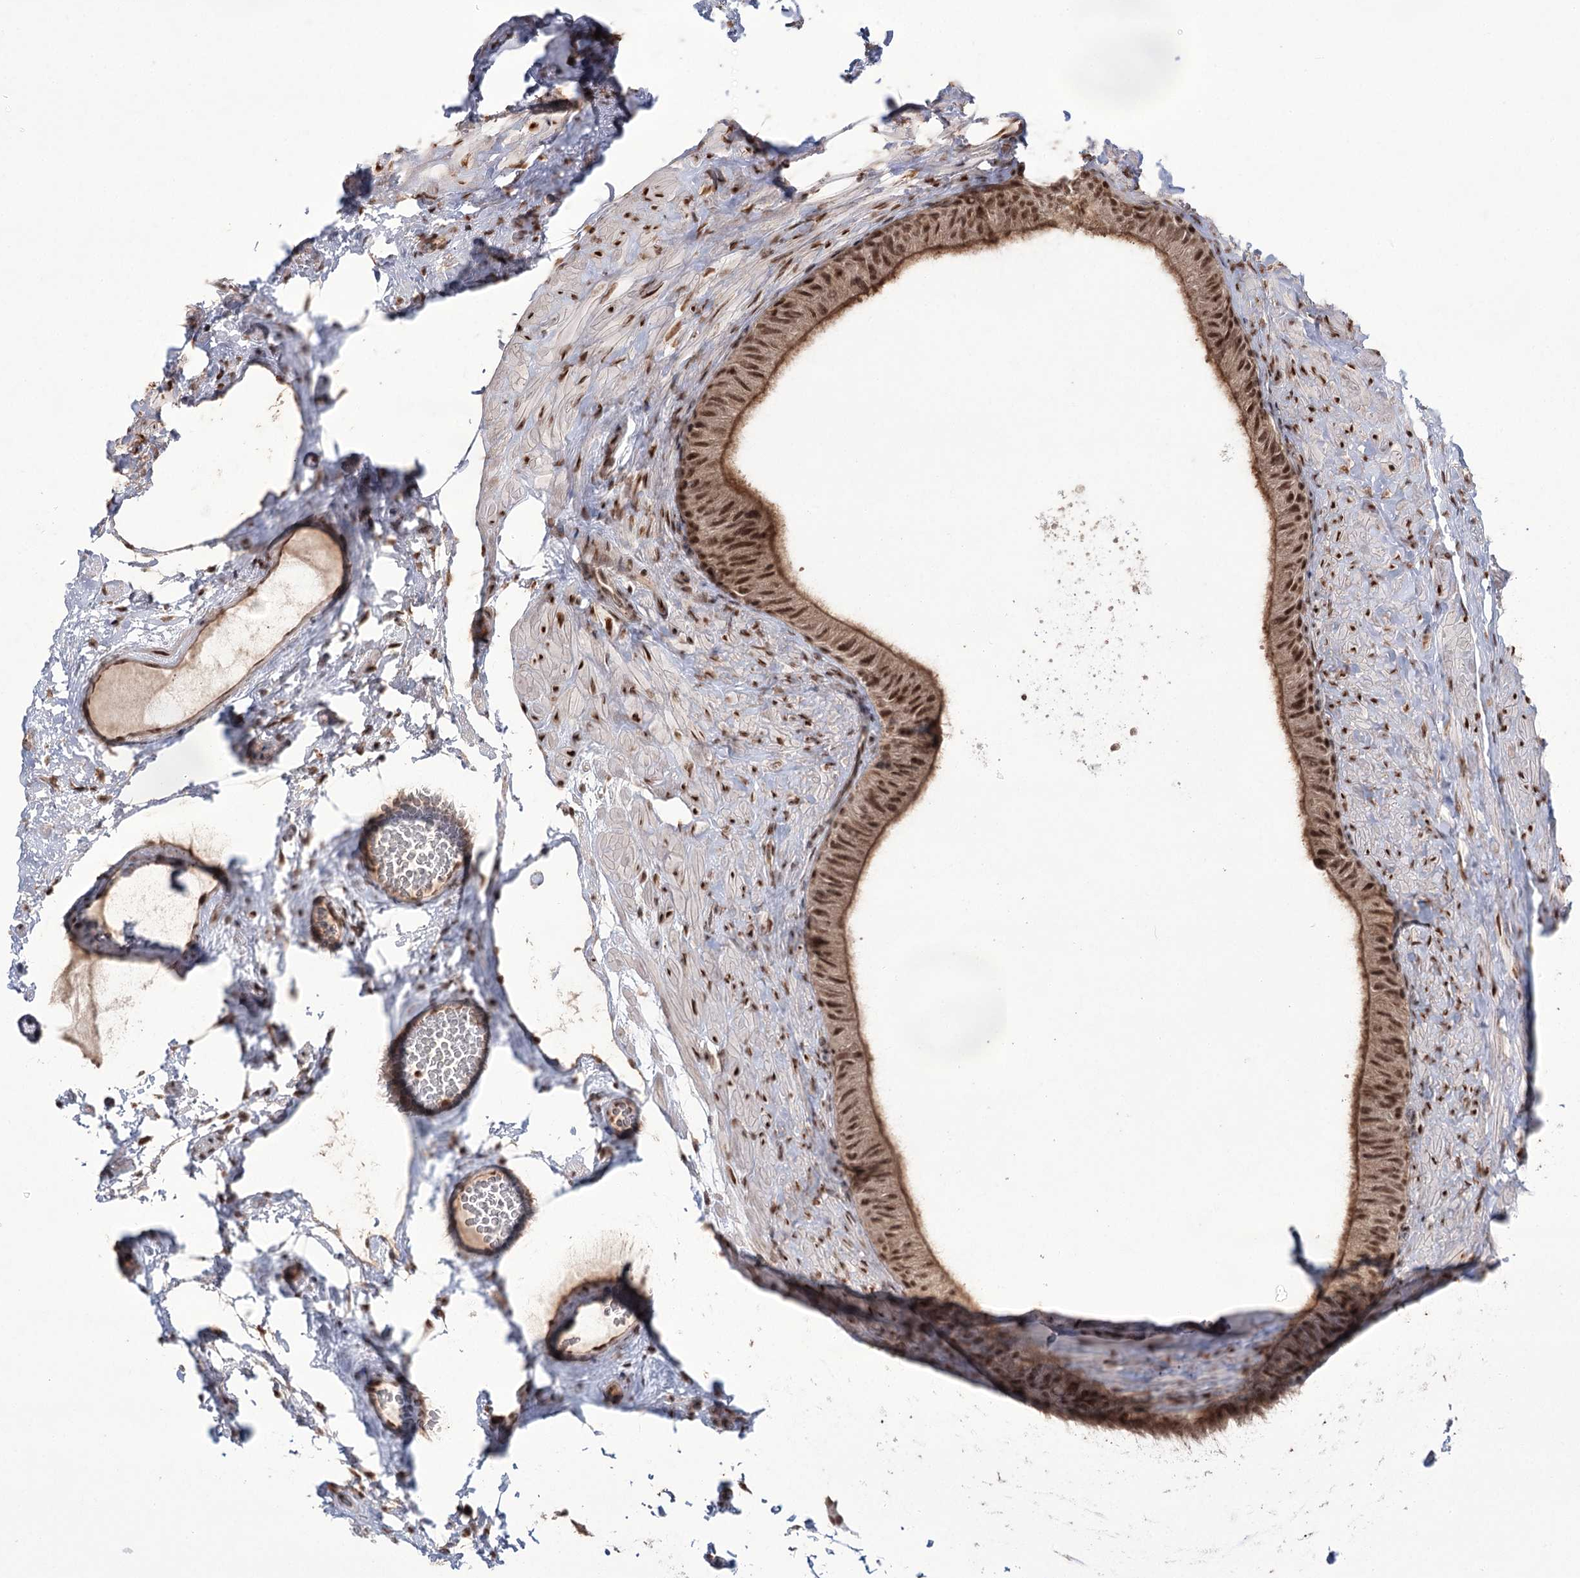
{"staining": {"intensity": "moderate", "quantity": ">75%", "location": "cytoplasmic/membranous,nuclear"}, "tissue": "epididymis", "cell_type": "Glandular cells", "image_type": "normal", "snomed": [{"axis": "morphology", "description": "Normal tissue, NOS"}, {"axis": "topography", "description": "Epididymis"}], "caption": "Approximately >75% of glandular cells in benign epididymis reveal moderate cytoplasmic/membranous,nuclear protein positivity as visualized by brown immunohistochemical staining.", "gene": "ERCC3", "patient": {"sex": "male", "age": 49}}